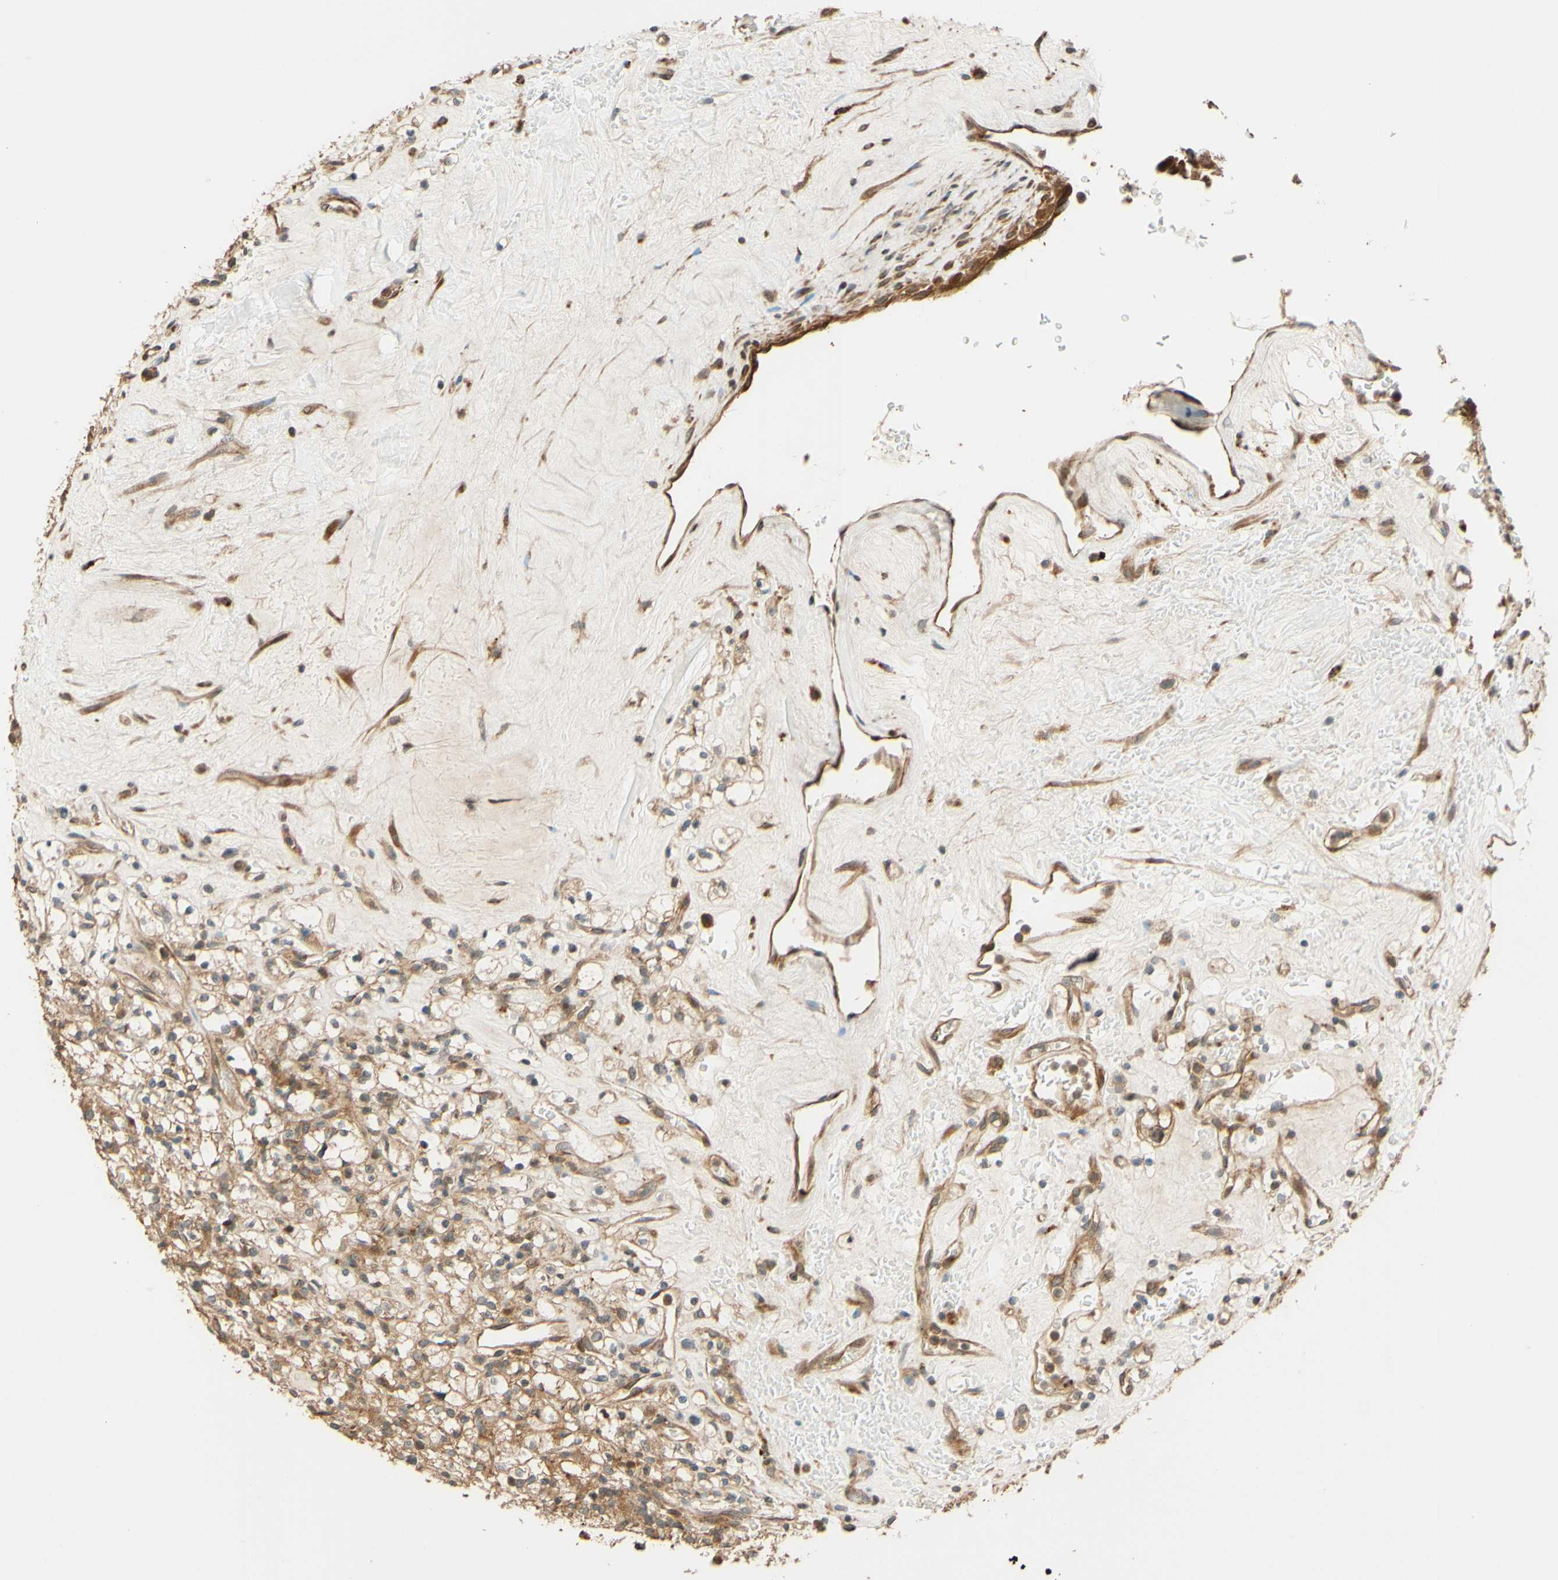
{"staining": {"intensity": "moderate", "quantity": ">75%", "location": "cytoplasmic/membranous"}, "tissue": "renal cancer", "cell_type": "Tumor cells", "image_type": "cancer", "snomed": [{"axis": "morphology", "description": "Normal tissue, NOS"}, {"axis": "morphology", "description": "Adenocarcinoma, NOS"}, {"axis": "topography", "description": "Kidney"}], "caption": "DAB (3,3'-diaminobenzidine) immunohistochemical staining of human renal cancer (adenocarcinoma) reveals moderate cytoplasmic/membranous protein positivity in approximately >75% of tumor cells.", "gene": "RNF19A", "patient": {"sex": "female", "age": 72}}